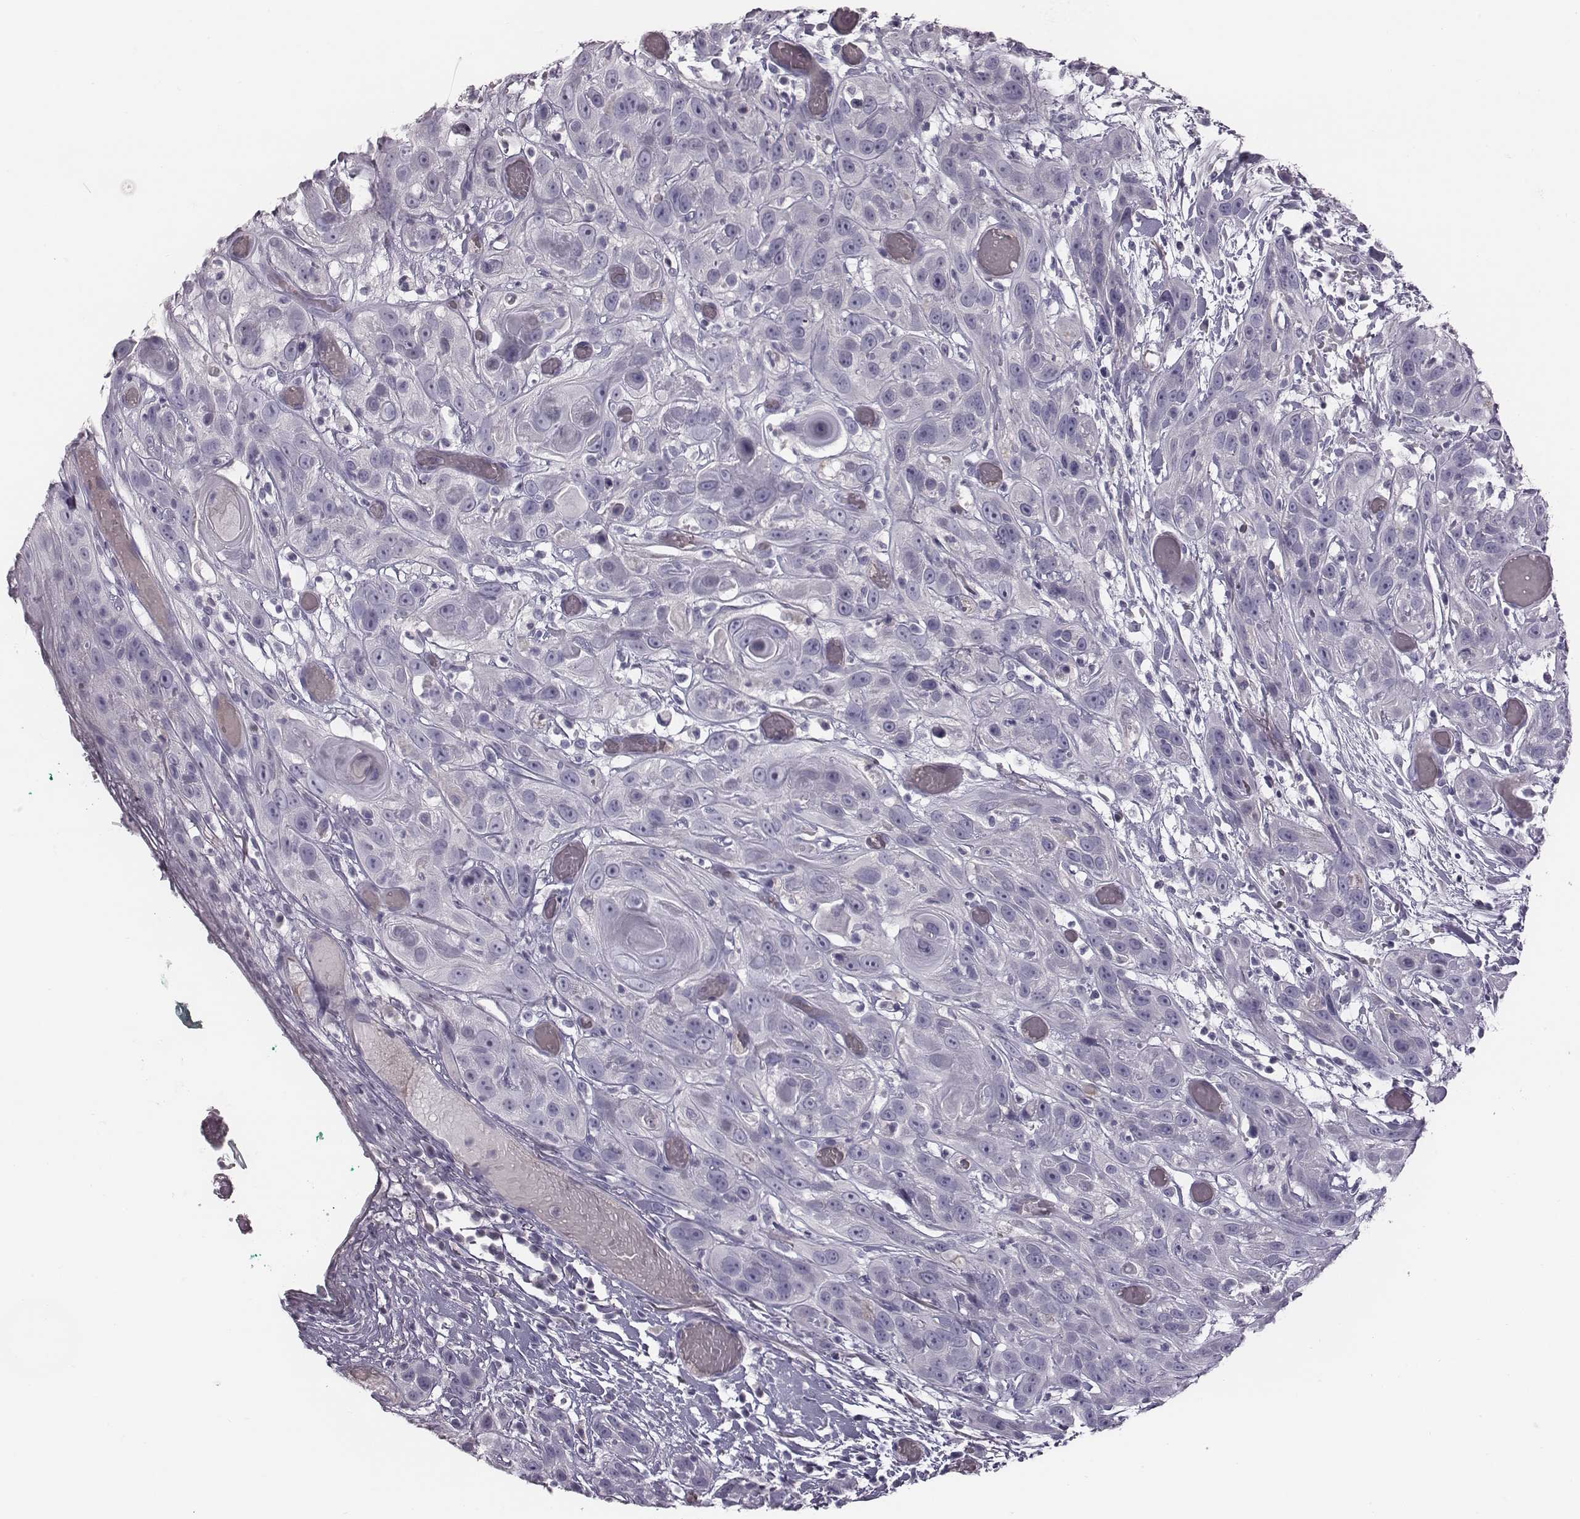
{"staining": {"intensity": "negative", "quantity": "none", "location": "none"}, "tissue": "head and neck cancer", "cell_type": "Tumor cells", "image_type": "cancer", "snomed": [{"axis": "morphology", "description": "Normal tissue, NOS"}, {"axis": "morphology", "description": "Squamous cell carcinoma, NOS"}, {"axis": "topography", "description": "Oral tissue"}, {"axis": "topography", "description": "Salivary gland"}, {"axis": "topography", "description": "Head-Neck"}], "caption": "Immunohistochemical staining of human head and neck squamous cell carcinoma demonstrates no significant expression in tumor cells. (Stains: DAB IHC with hematoxylin counter stain, Microscopy: brightfield microscopy at high magnification).", "gene": "CRISP1", "patient": {"sex": "female", "age": 62}}